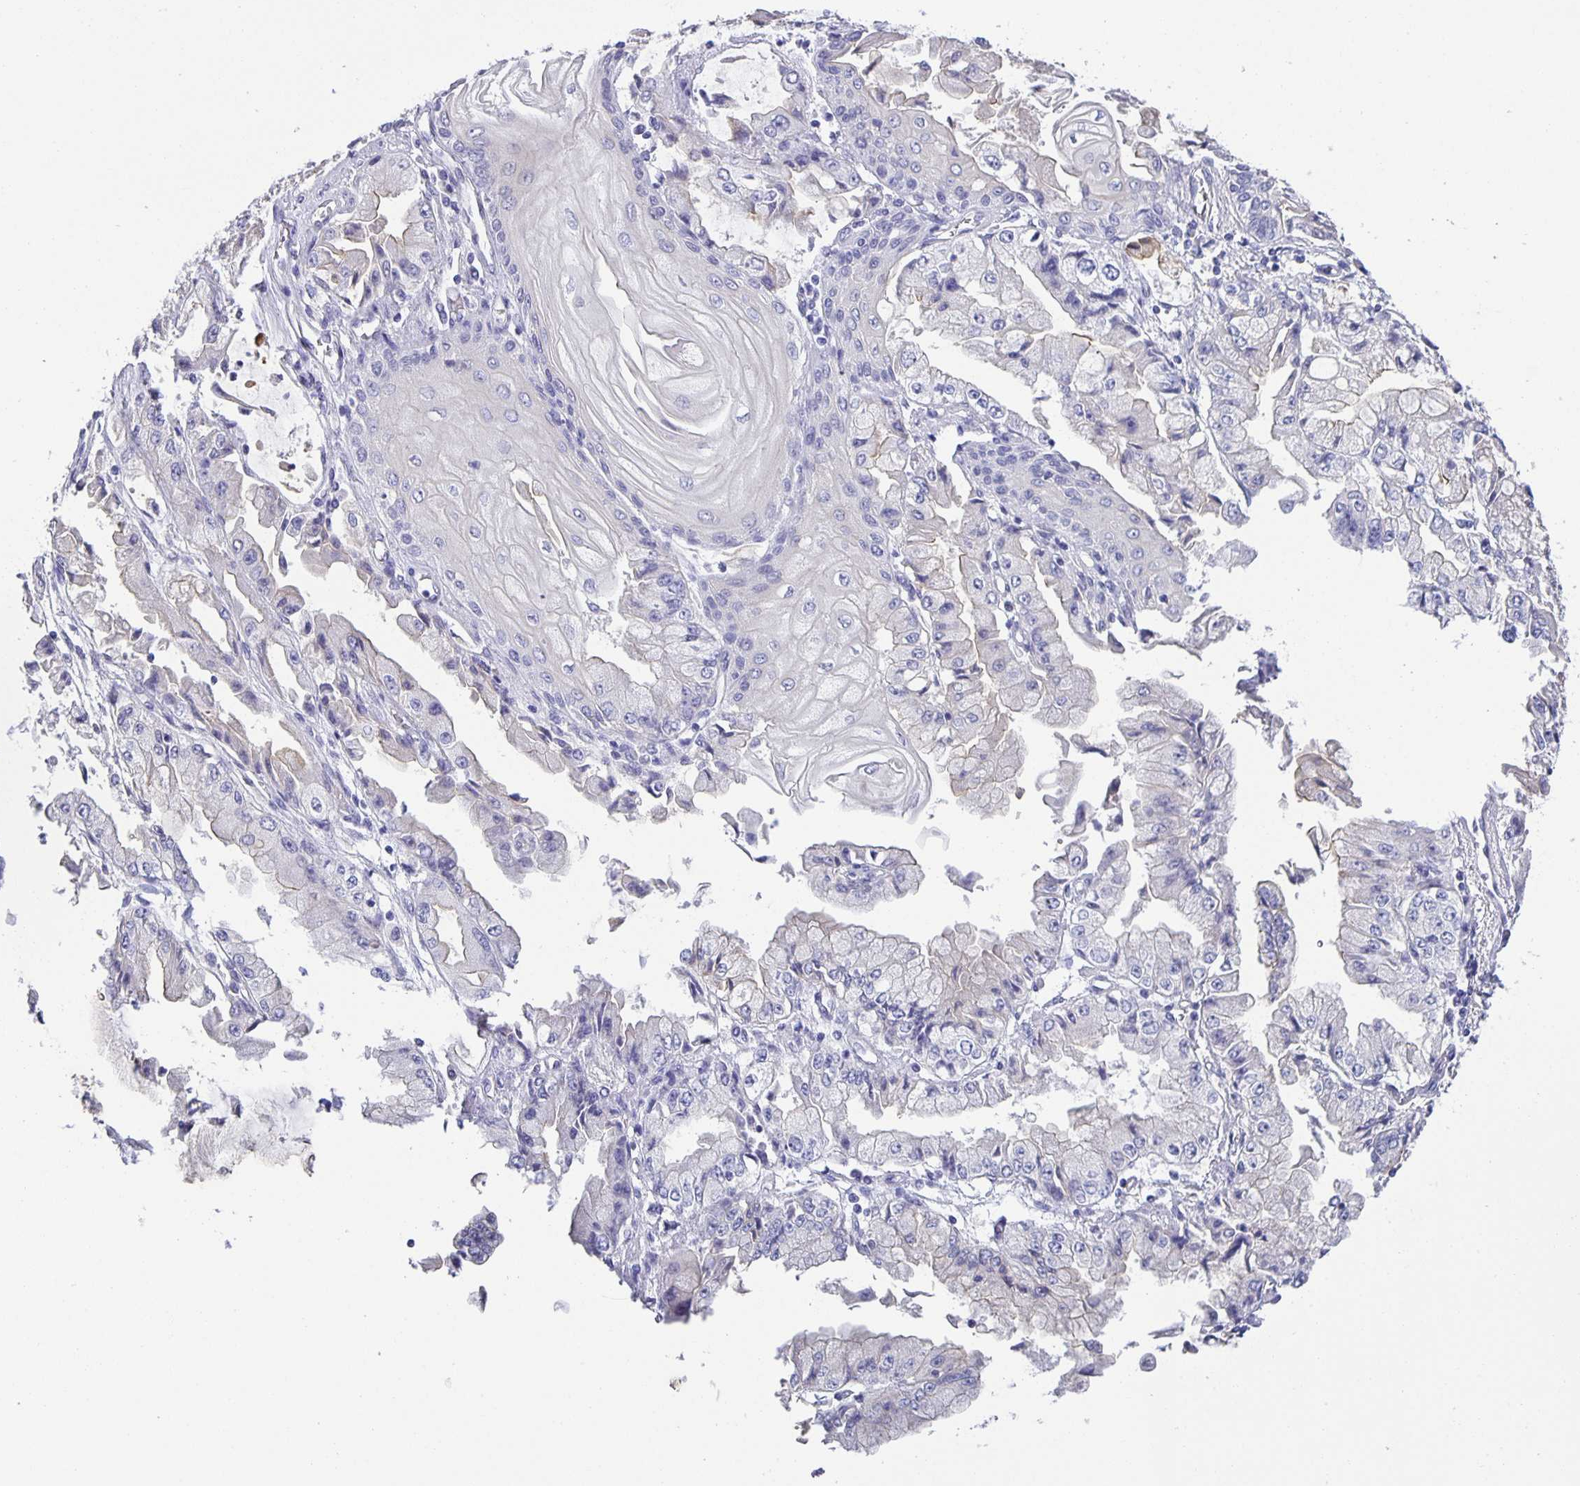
{"staining": {"intensity": "negative", "quantity": "none", "location": "none"}, "tissue": "stomach cancer", "cell_type": "Tumor cells", "image_type": "cancer", "snomed": [{"axis": "morphology", "description": "Adenocarcinoma, NOS"}, {"axis": "topography", "description": "Stomach, upper"}], "caption": "Immunohistochemical staining of stomach cancer shows no significant staining in tumor cells. The staining was performed using DAB (3,3'-diaminobenzidine) to visualize the protein expression in brown, while the nuclei were stained in blue with hematoxylin (Magnification: 20x).", "gene": "PTPN3", "patient": {"sex": "female", "age": 74}}